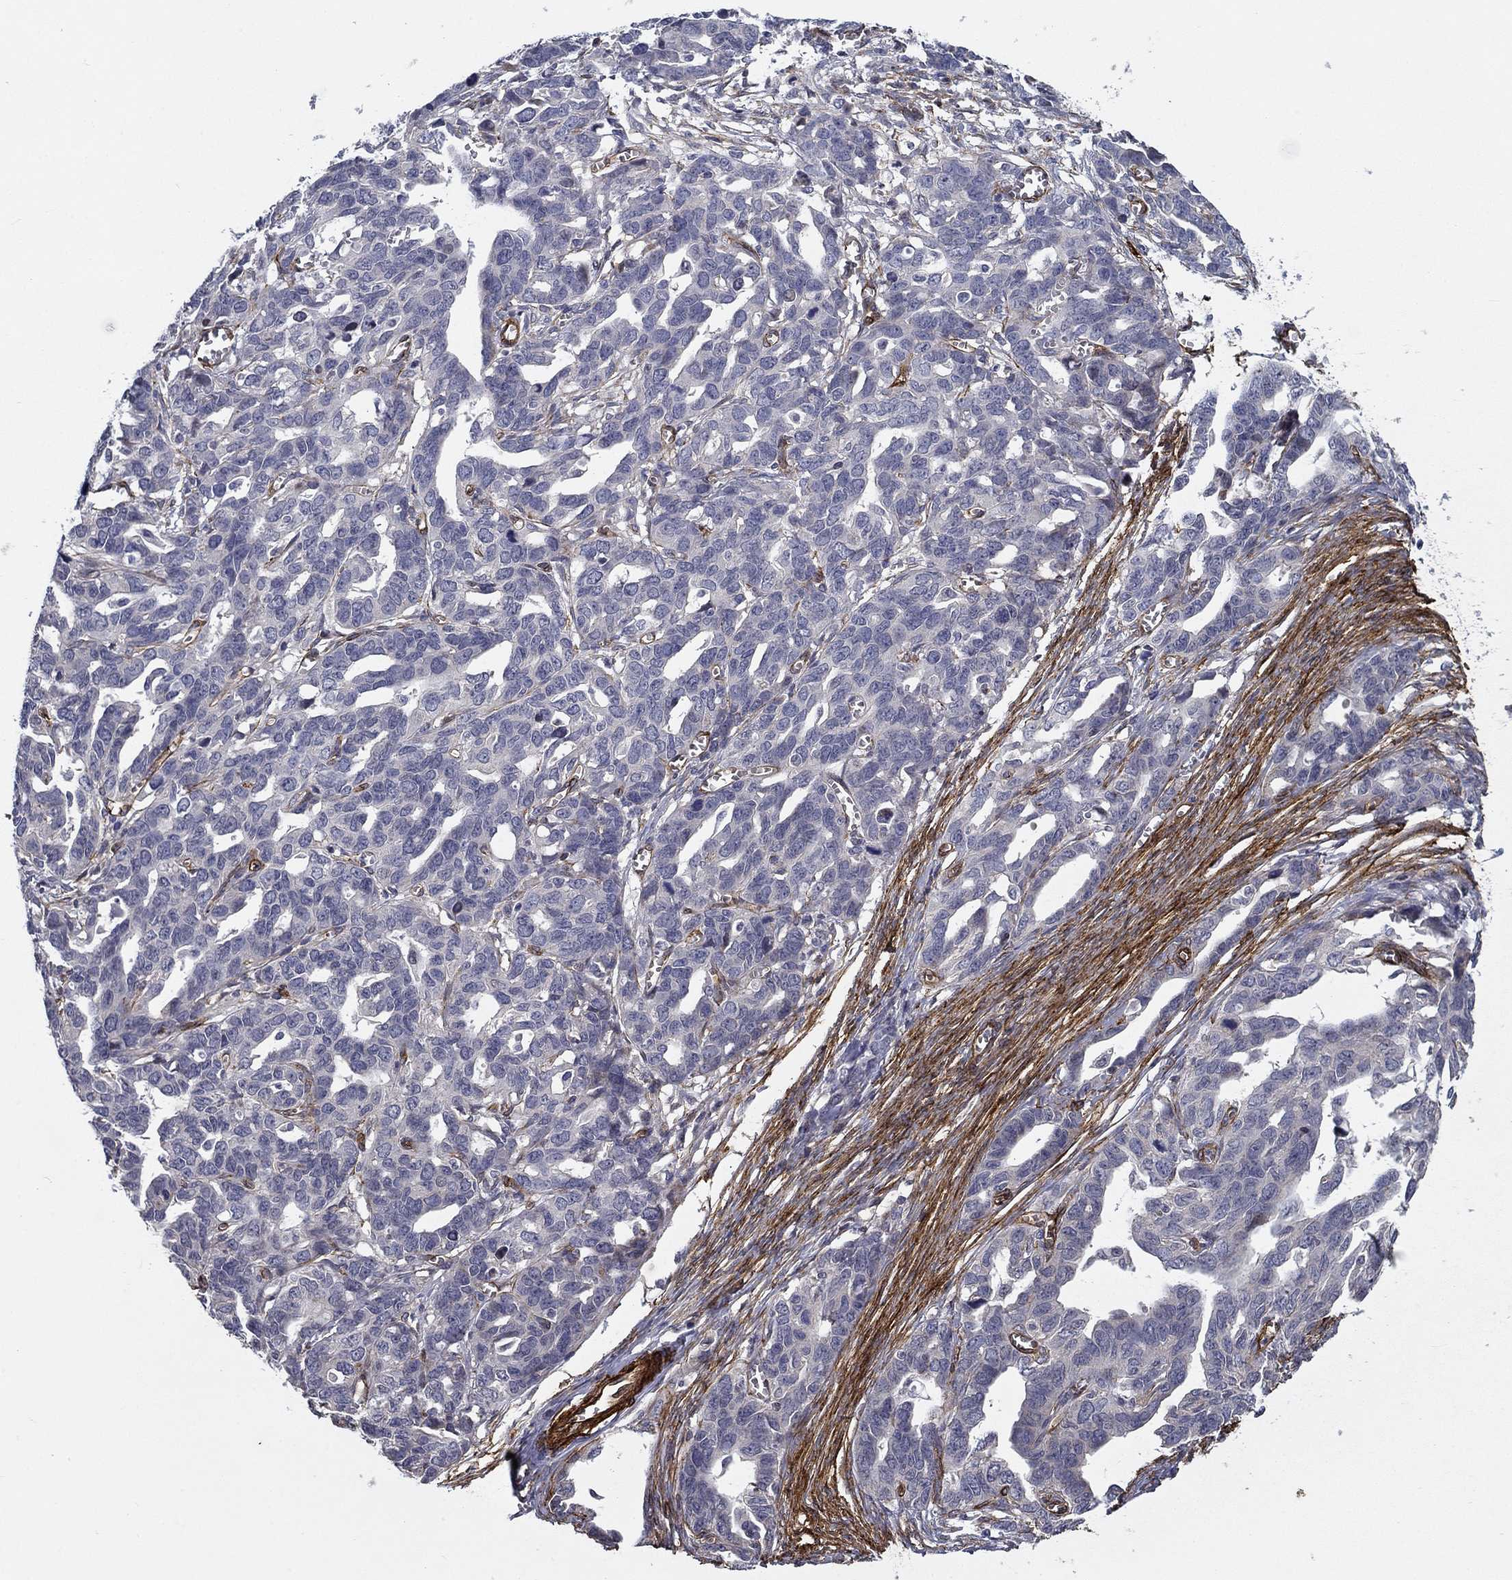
{"staining": {"intensity": "negative", "quantity": "none", "location": "none"}, "tissue": "ovarian cancer", "cell_type": "Tumor cells", "image_type": "cancer", "snomed": [{"axis": "morphology", "description": "Cystadenocarcinoma, serous, NOS"}, {"axis": "topography", "description": "Ovary"}], "caption": "Tumor cells show no significant protein positivity in ovarian cancer.", "gene": "SYNC", "patient": {"sex": "female", "age": 69}}